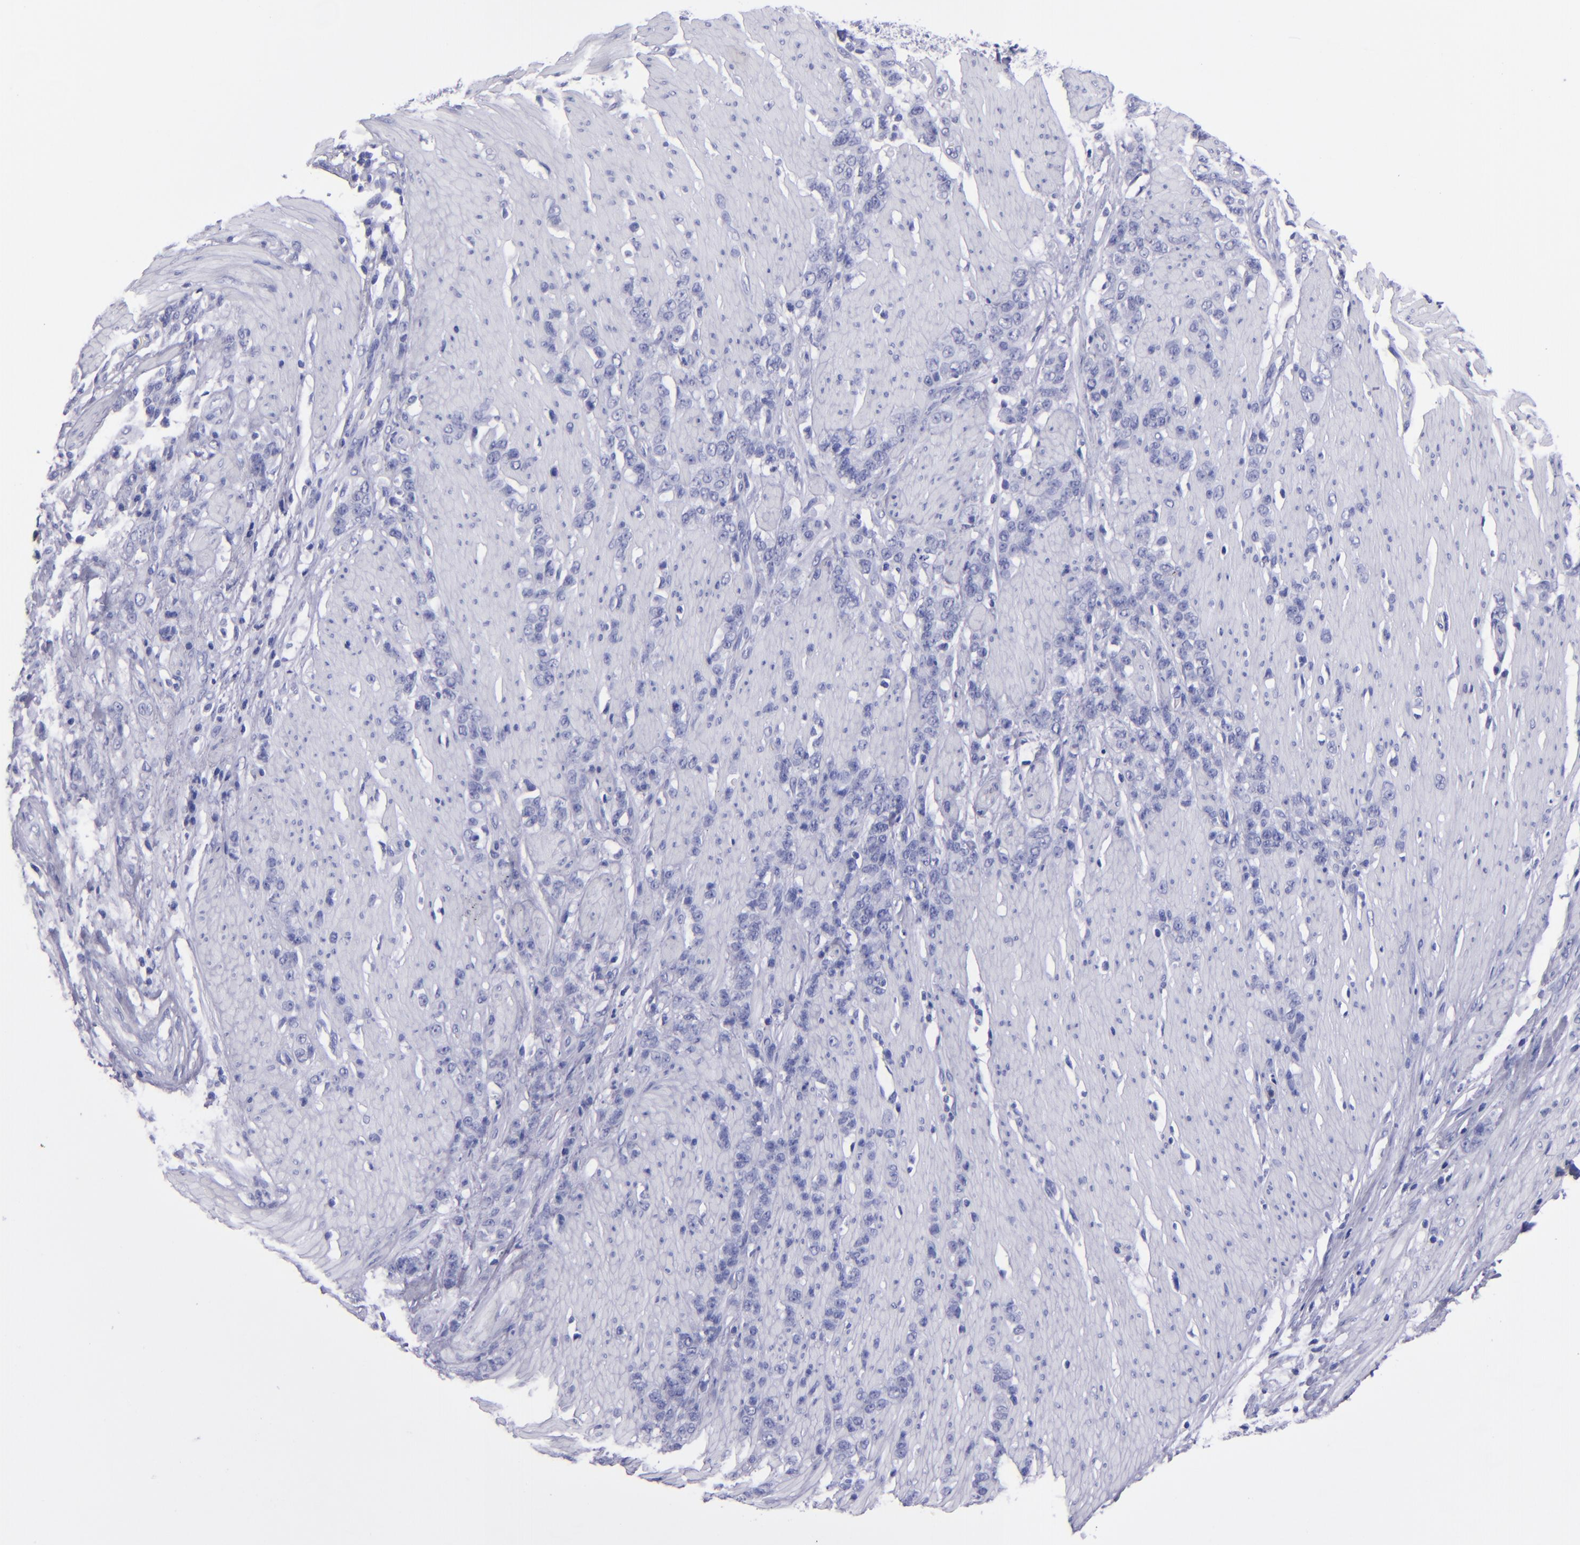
{"staining": {"intensity": "negative", "quantity": "none", "location": "none"}, "tissue": "stomach cancer", "cell_type": "Tumor cells", "image_type": "cancer", "snomed": [{"axis": "morphology", "description": "Adenocarcinoma, NOS"}, {"axis": "topography", "description": "Stomach, lower"}], "caption": "Tumor cells are negative for protein expression in human stomach adenocarcinoma.", "gene": "CD37", "patient": {"sex": "male", "age": 88}}